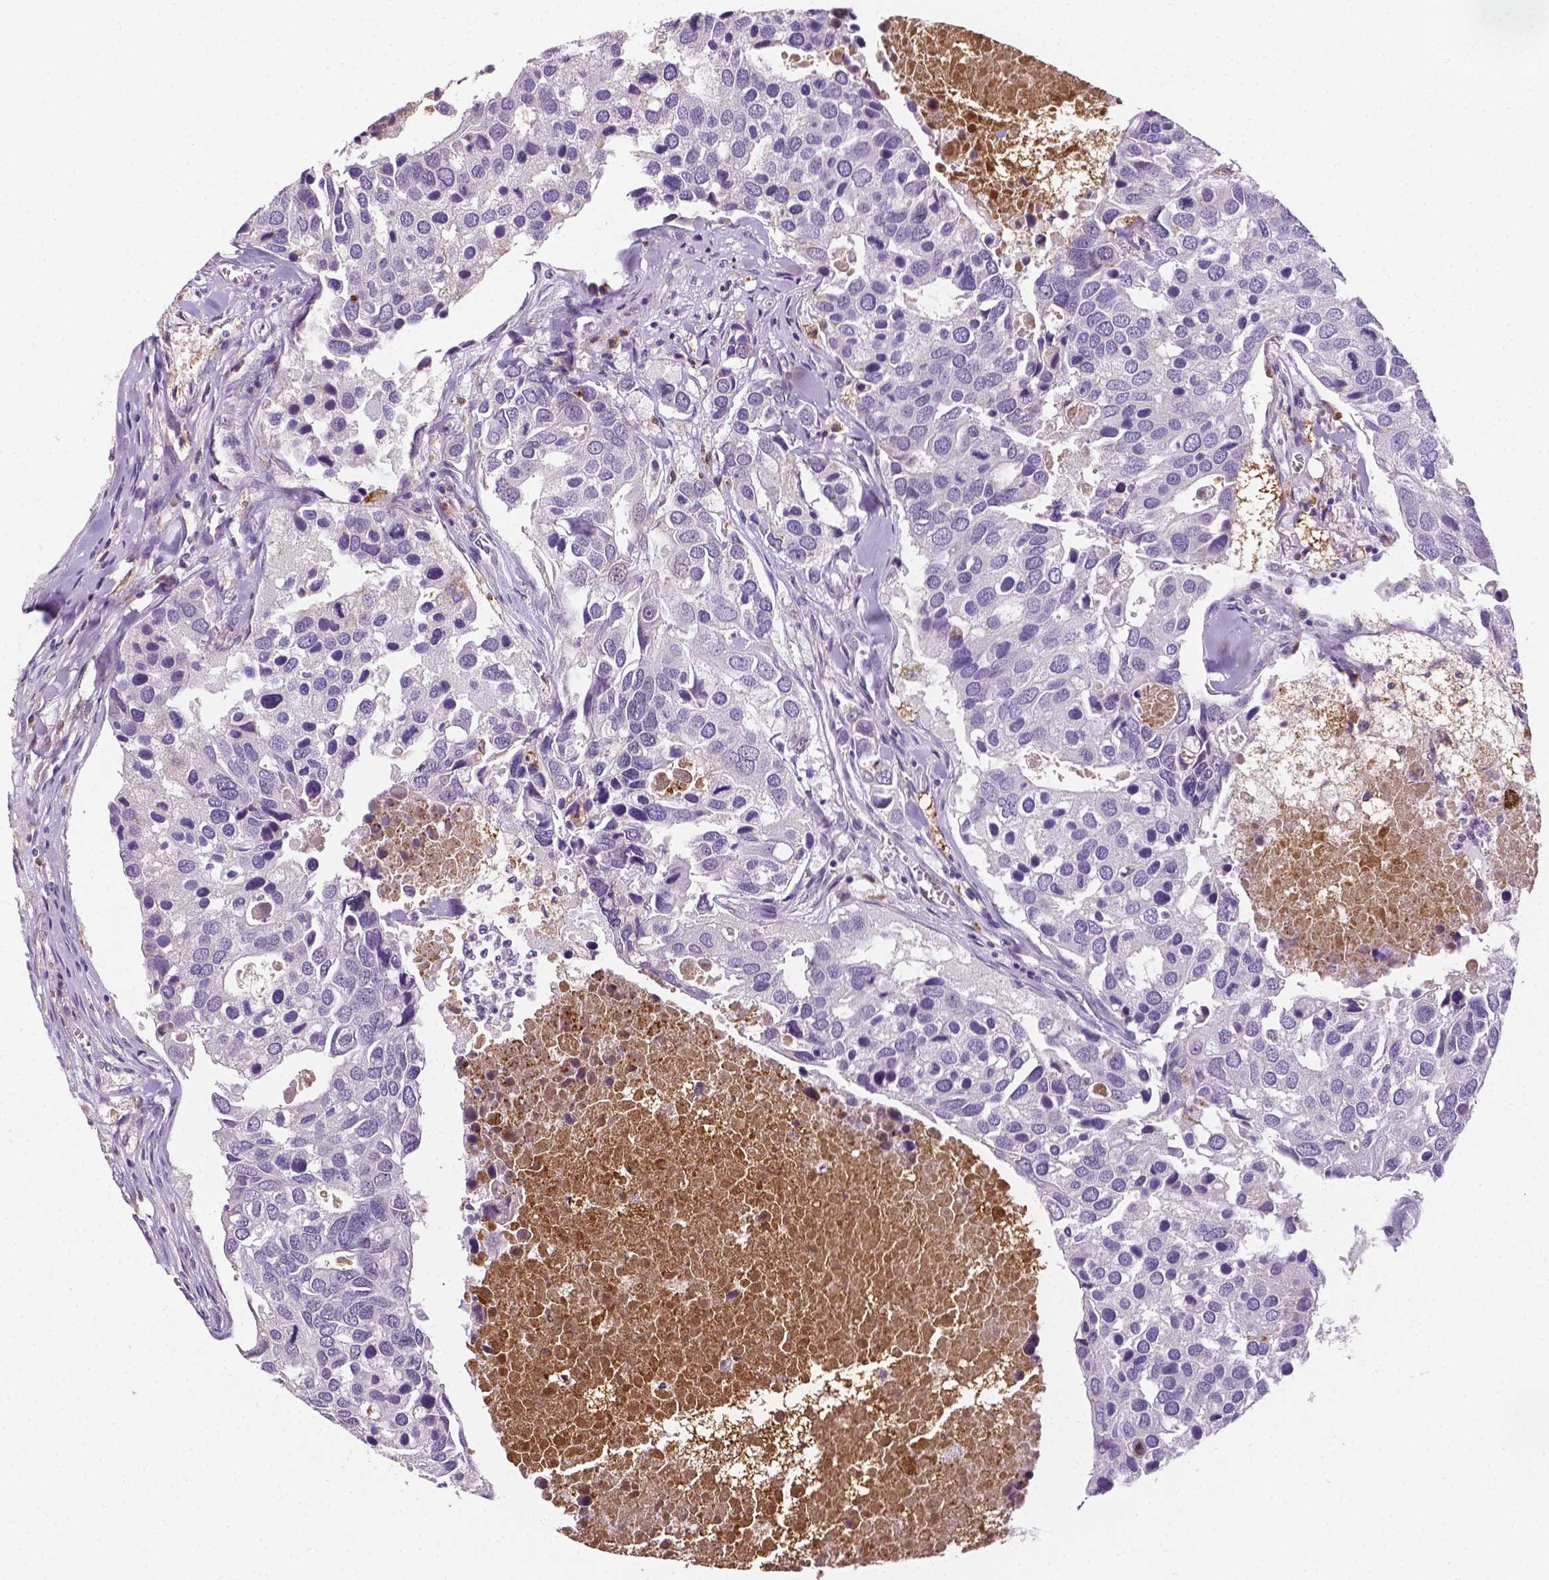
{"staining": {"intensity": "negative", "quantity": "none", "location": "none"}, "tissue": "breast cancer", "cell_type": "Tumor cells", "image_type": "cancer", "snomed": [{"axis": "morphology", "description": "Duct carcinoma"}, {"axis": "topography", "description": "Breast"}], "caption": "Histopathology image shows no significant protein expression in tumor cells of infiltrating ductal carcinoma (breast). (Stains: DAB (3,3'-diaminobenzidine) immunohistochemistry with hematoxylin counter stain, Microscopy: brightfield microscopy at high magnification).", "gene": "APOE", "patient": {"sex": "female", "age": 83}}